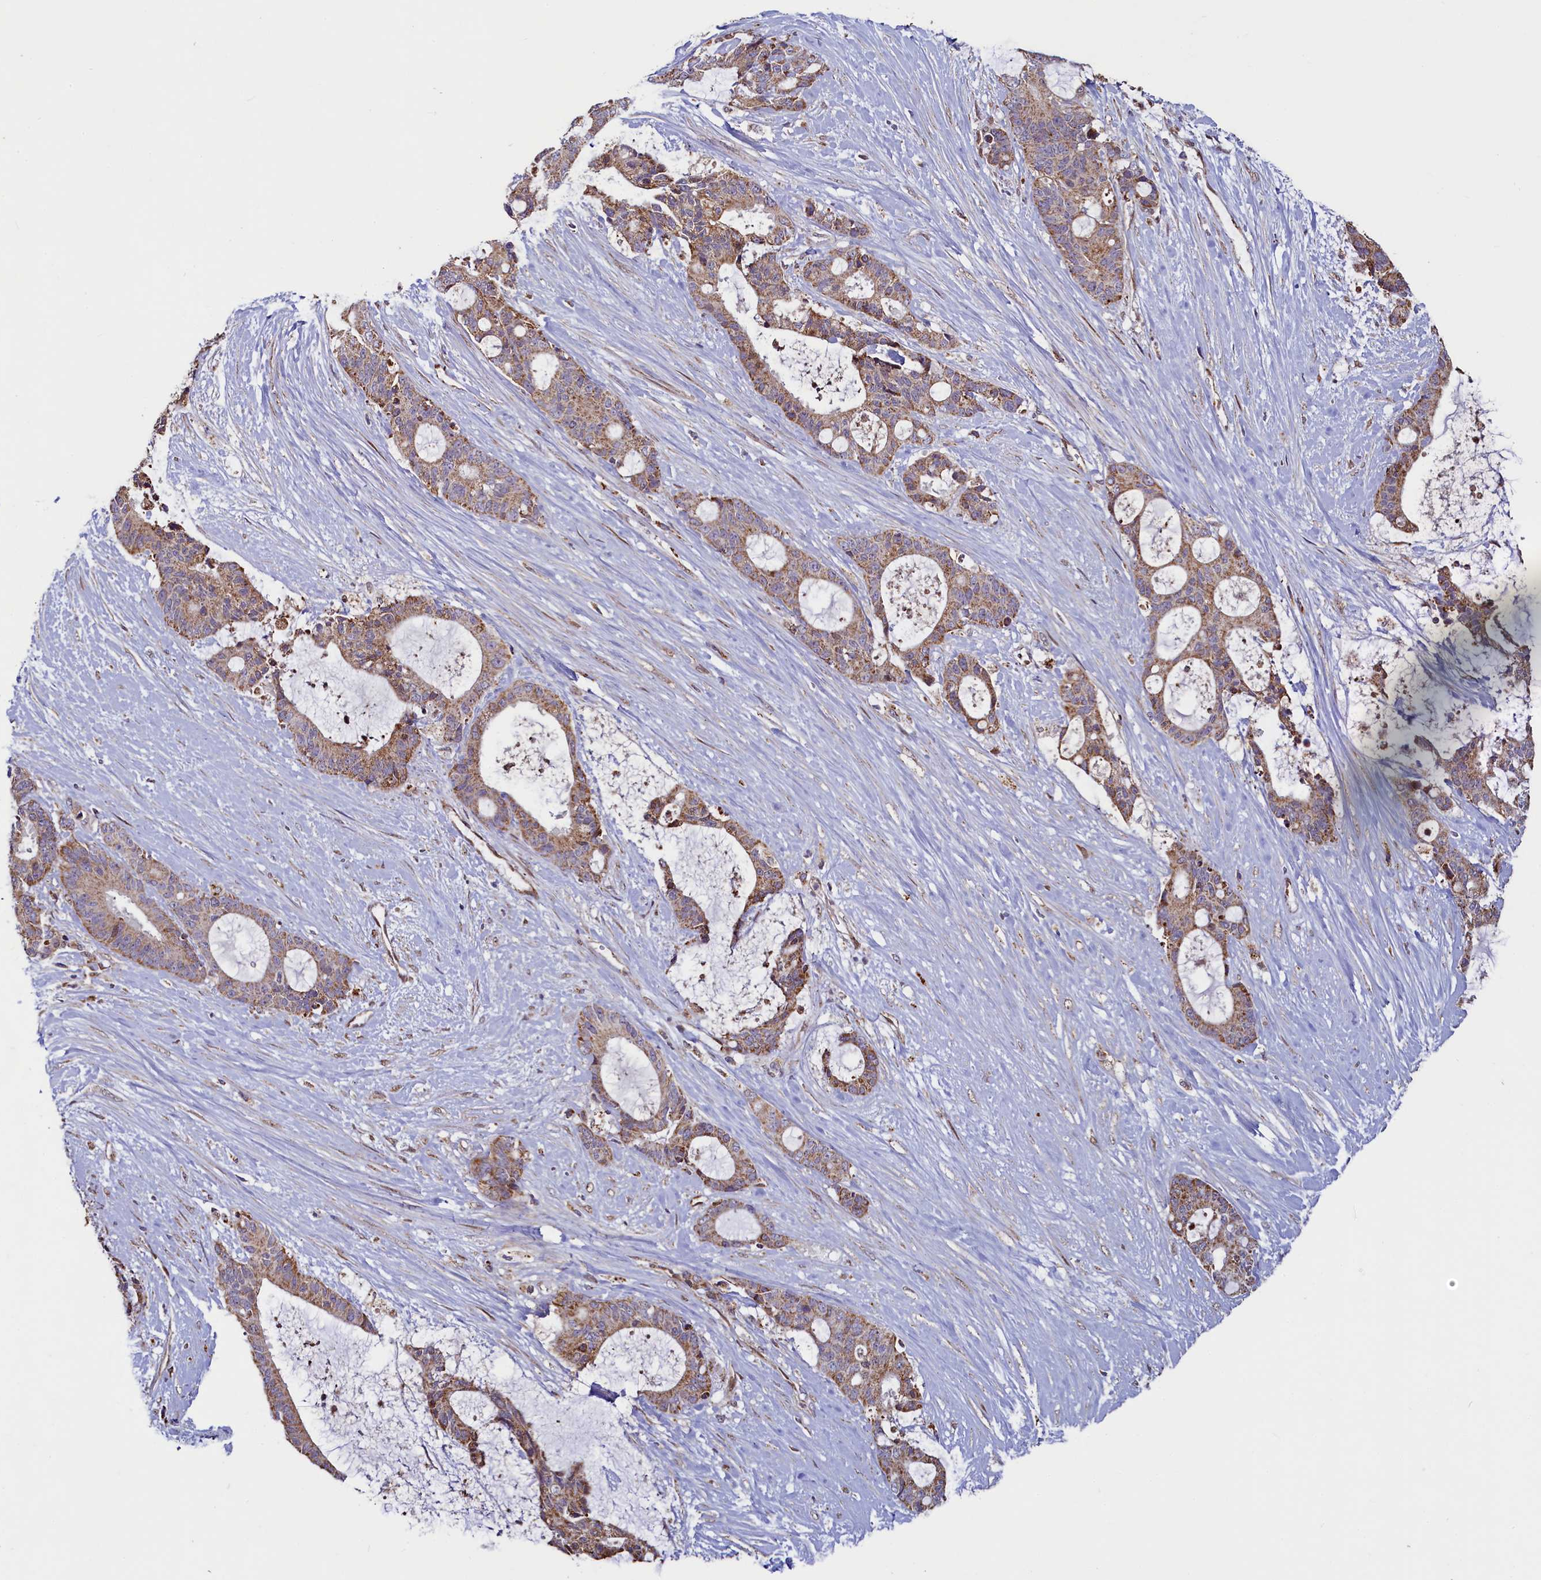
{"staining": {"intensity": "moderate", "quantity": ">75%", "location": "cytoplasmic/membranous"}, "tissue": "liver cancer", "cell_type": "Tumor cells", "image_type": "cancer", "snomed": [{"axis": "morphology", "description": "Normal tissue, NOS"}, {"axis": "morphology", "description": "Cholangiocarcinoma"}, {"axis": "topography", "description": "Liver"}, {"axis": "topography", "description": "Peripheral nerve tissue"}], "caption": "A brown stain labels moderate cytoplasmic/membranous expression of a protein in liver cancer tumor cells. The protein is shown in brown color, while the nuclei are stained blue.", "gene": "ZNF577", "patient": {"sex": "female", "age": 73}}